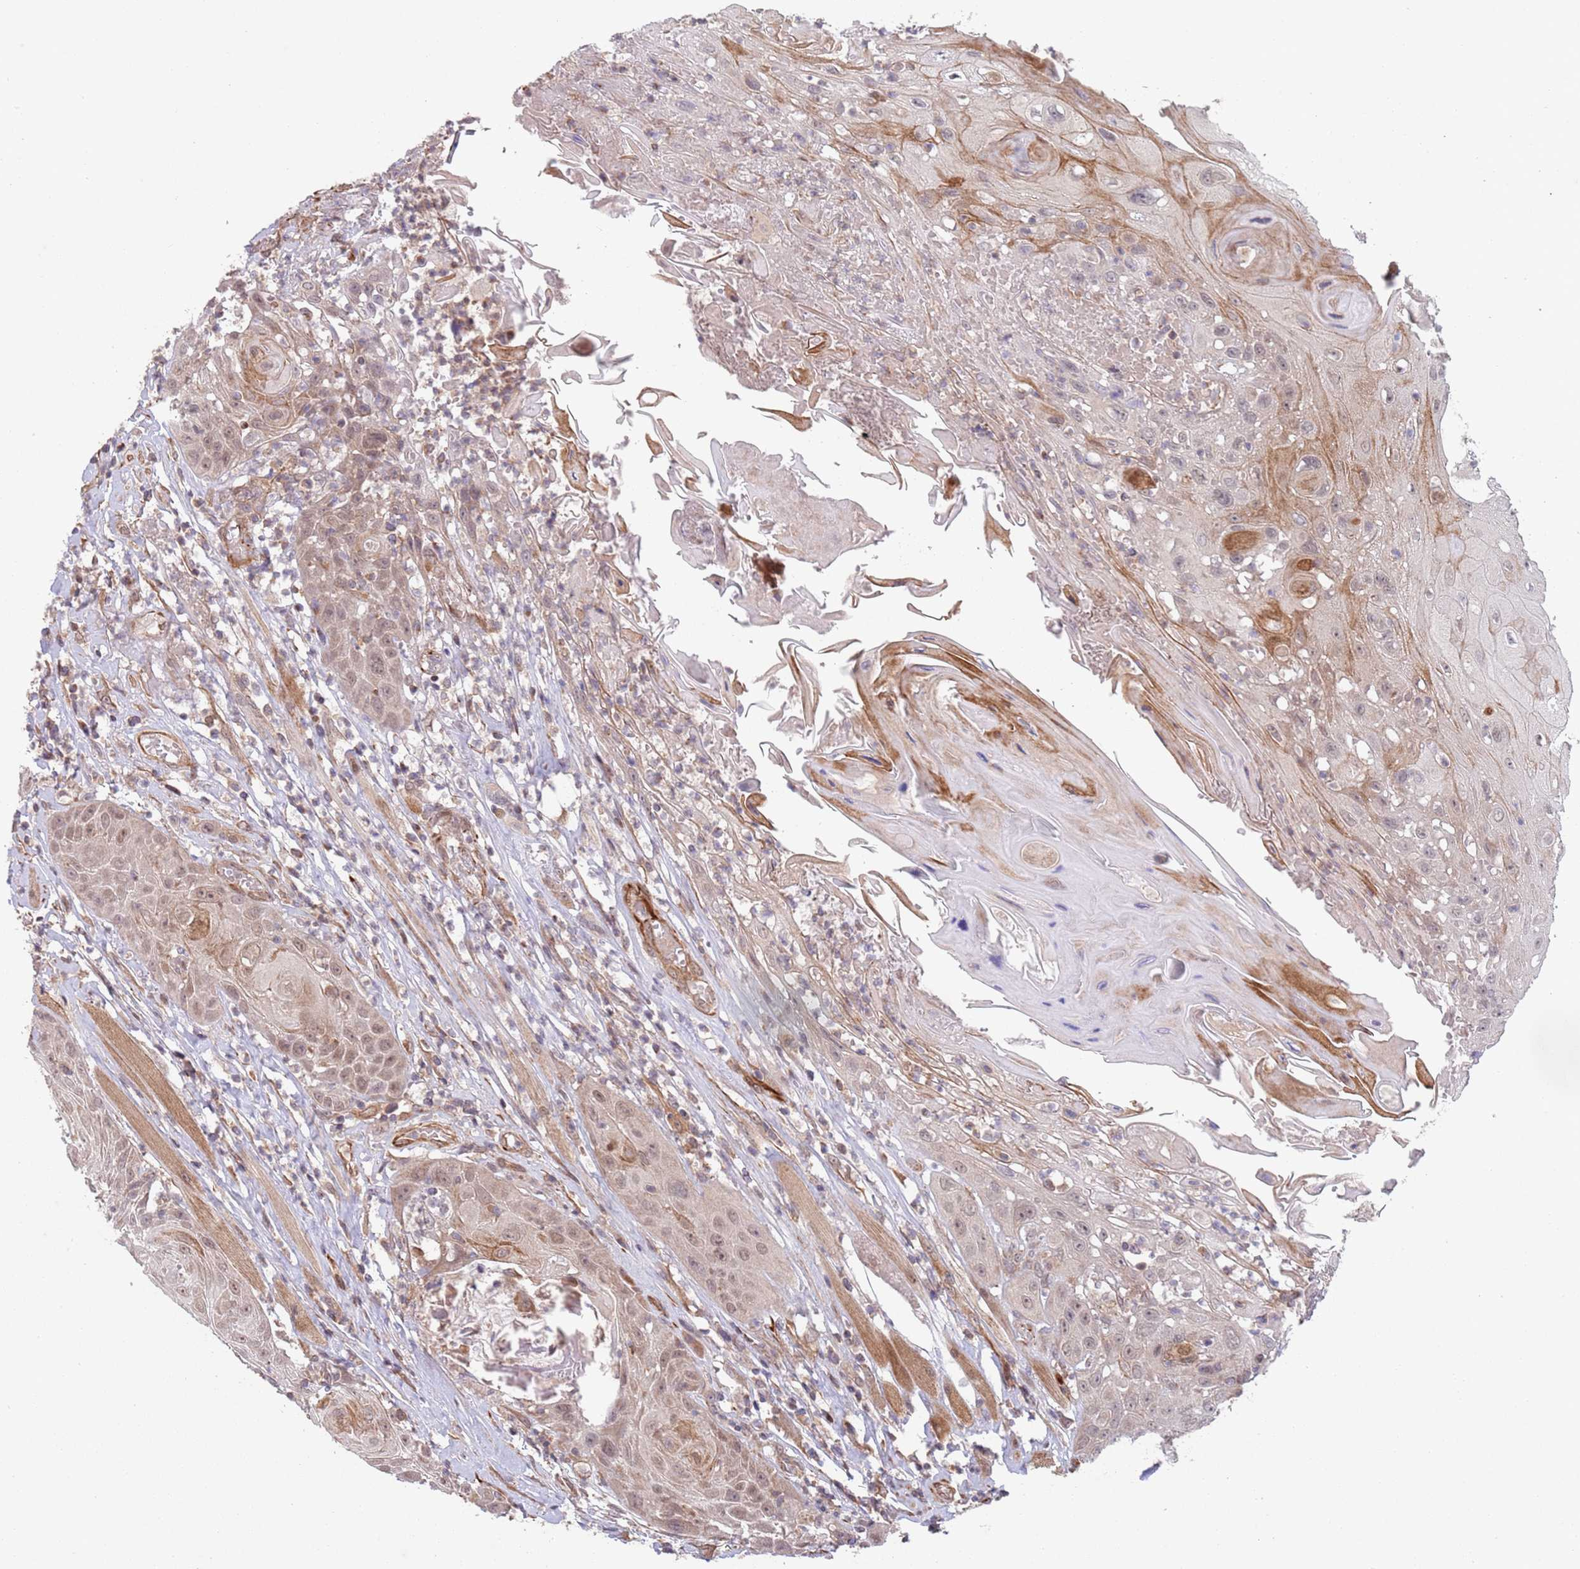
{"staining": {"intensity": "weak", "quantity": ">75%", "location": "nuclear"}, "tissue": "head and neck cancer", "cell_type": "Tumor cells", "image_type": "cancer", "snomed": [{"axis": "morphology", "description": "Squamous cell carcinoma, NOS"}, {"axis": "topography", "description": "Head-Neck"}], "caption": "High-power microscopy captured an immunohistochemistry (IHC) histopathology image of head and neck cancer, revealing weak nuclear expression in approximately >75% of tumor cells.", "gene": "CHD9", "patient": {"sex": "female", "age": 59}}